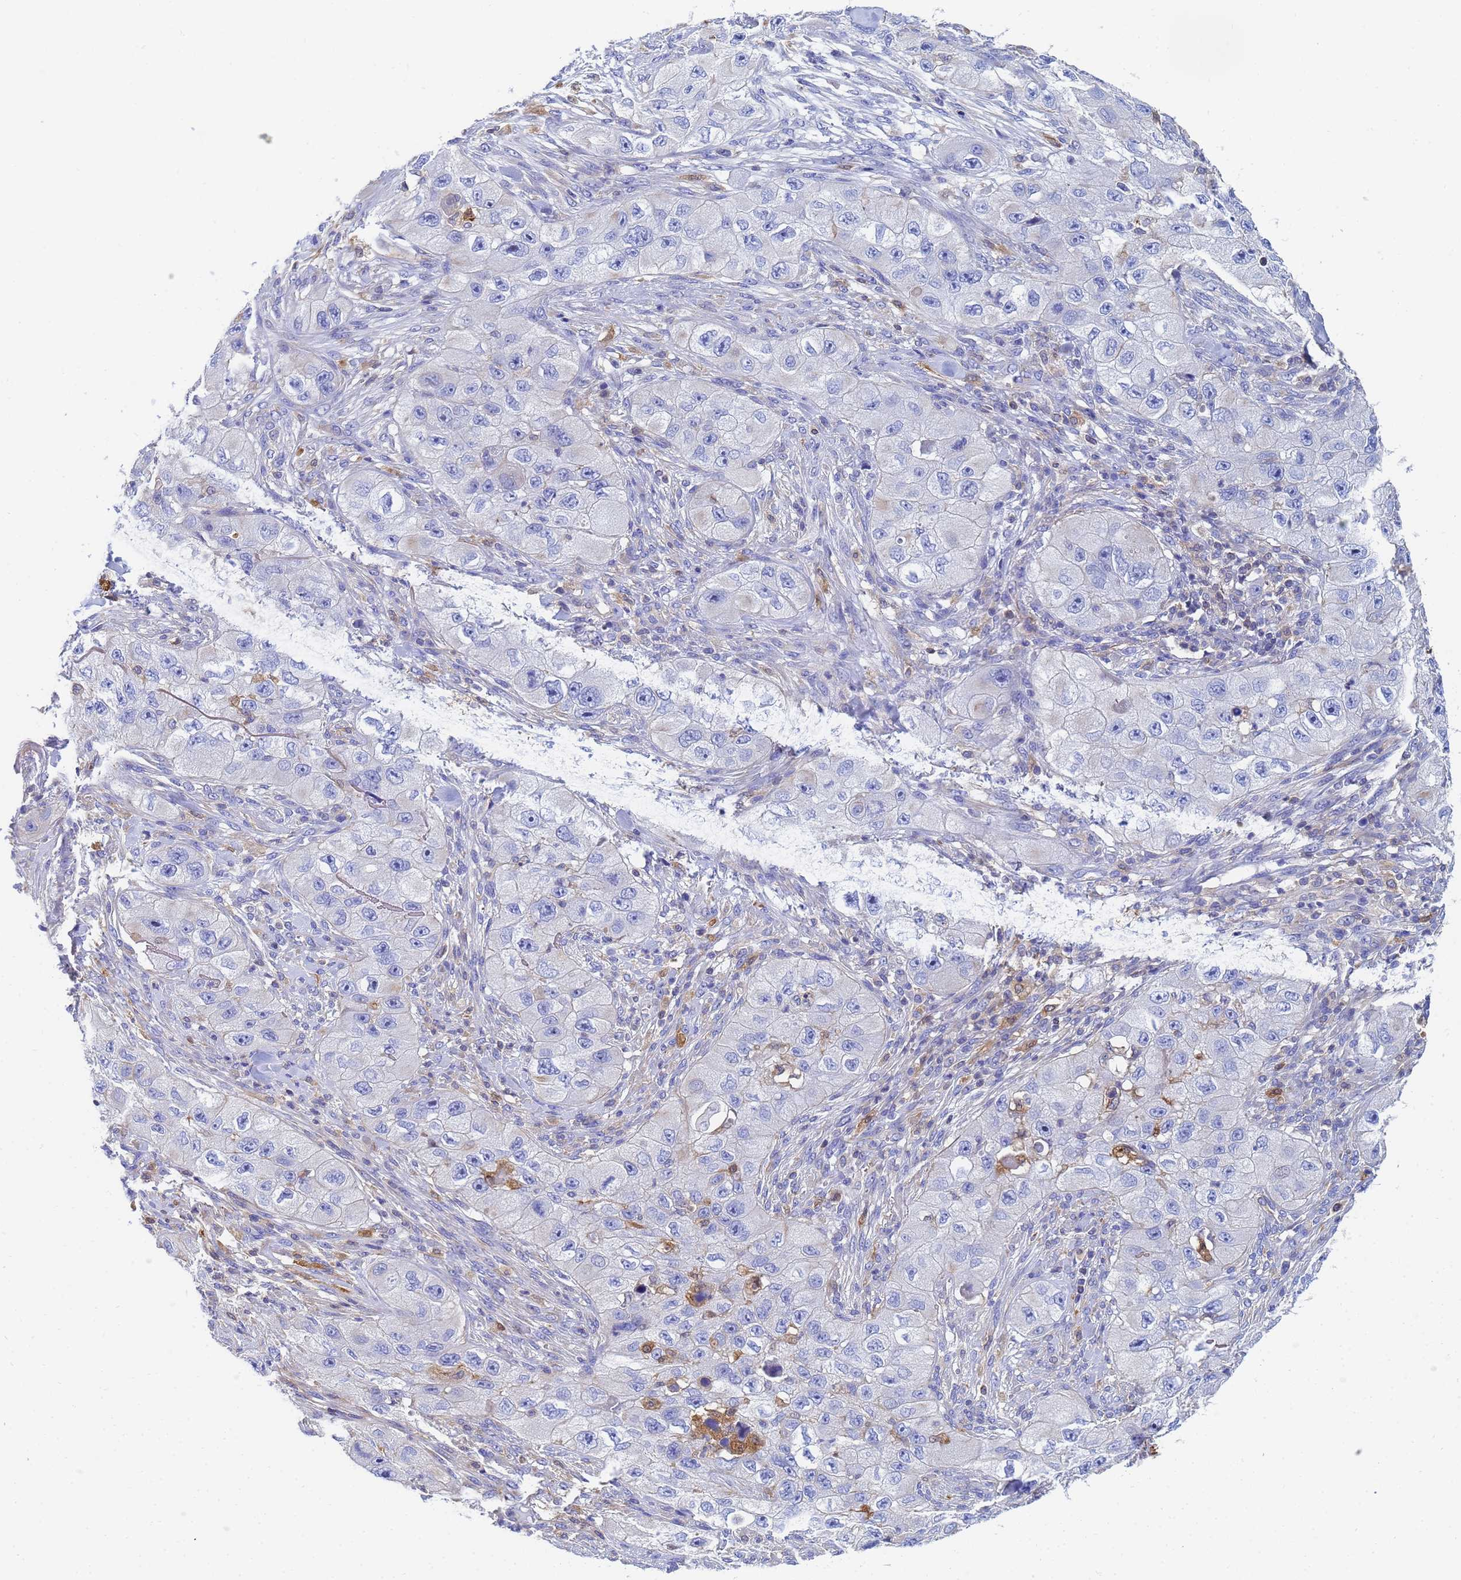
{"staining": {"intensity": "negative", "quantity": "none", "location": "none"}, "tissue": "skin cancer", "cell_type": "Tumor cells", "image_type": "cancer", "snomed": [{"axis": "morphology", "description": "Squamous cell carcinoma, NOS"}, {"axis": "topography", "description": "Skin"}, {"axis": "topography", "description": "Subcutis"}], "caption": "Immunohistochemistry (IHC) micrograph of neoplastic tissue: human skin squamous cell carcinoma stained with DAB (3,3'-diaminobenzidine) demonstrates no significant protein expression in tumor cells.", "gene": "GCHFR", "patient": {"sex": "male", "age": 73}}